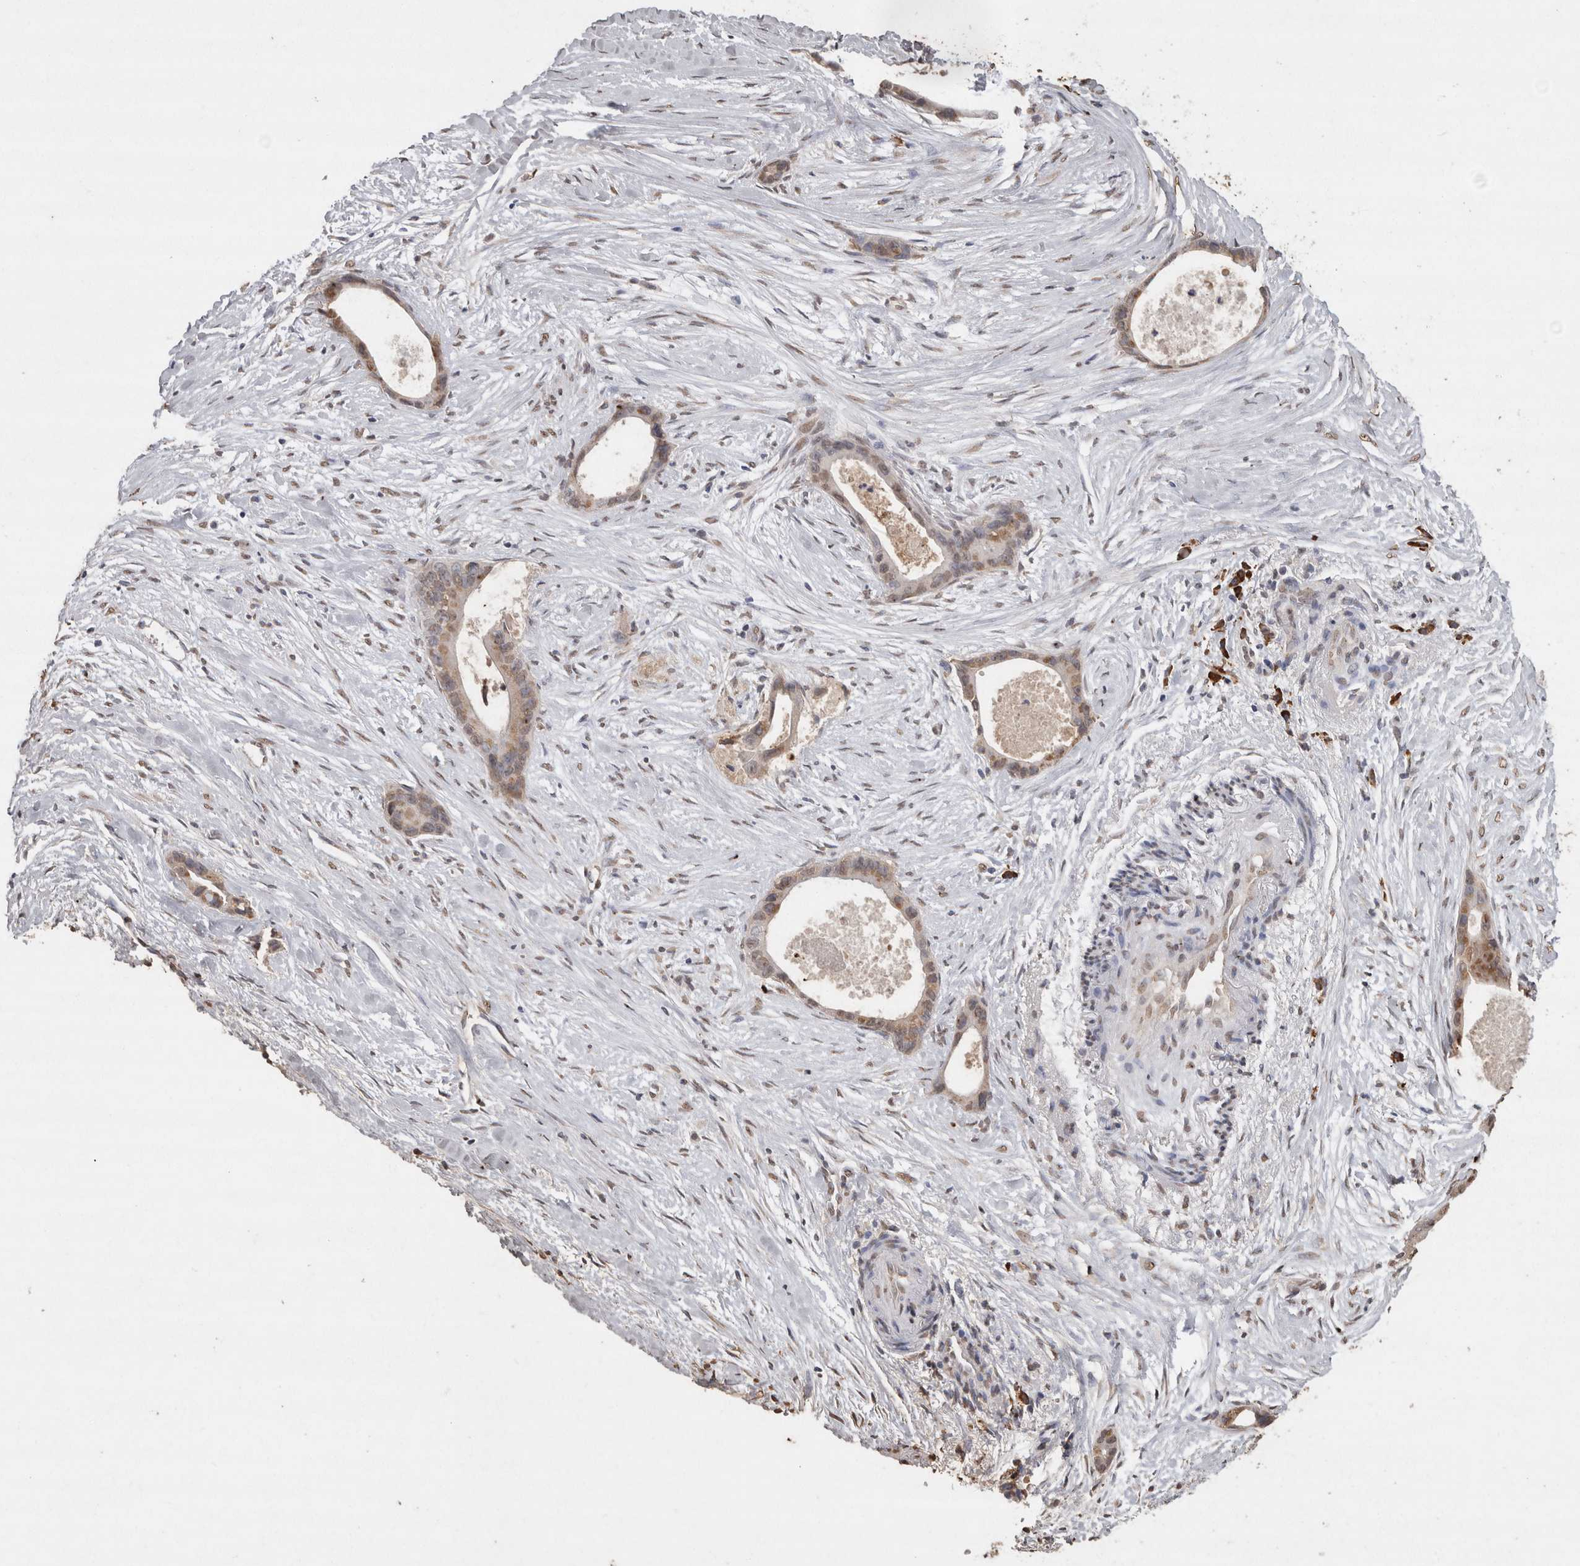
{"staining": {"intensity": "weak", "quantity": ">75%", "location": "cytoplasmic/membranous,nuclear"}, "tissue": "liver cancer", "cell_type": "Tumor cells", "image_type": "cancer", "snomed": [{"axis": "morphology", "description": "Cholangiocarcinoma"}, {"axis": "topography", "description": "Liver"}], "caption": "IHC photomicrograph of neoplastic tissue: liver cholangiocarcinoma stained using immunohistochemistry (IHC) exhibits low levels of weak protein expression localized specifically in the cytoplasmic/membranous and nuclear of tumor cells, appearing as a cytoplasmic/membranous and nuclear brown color.", "gene": "CRELD2", "patient": {"sex": "female", "age": 55}}